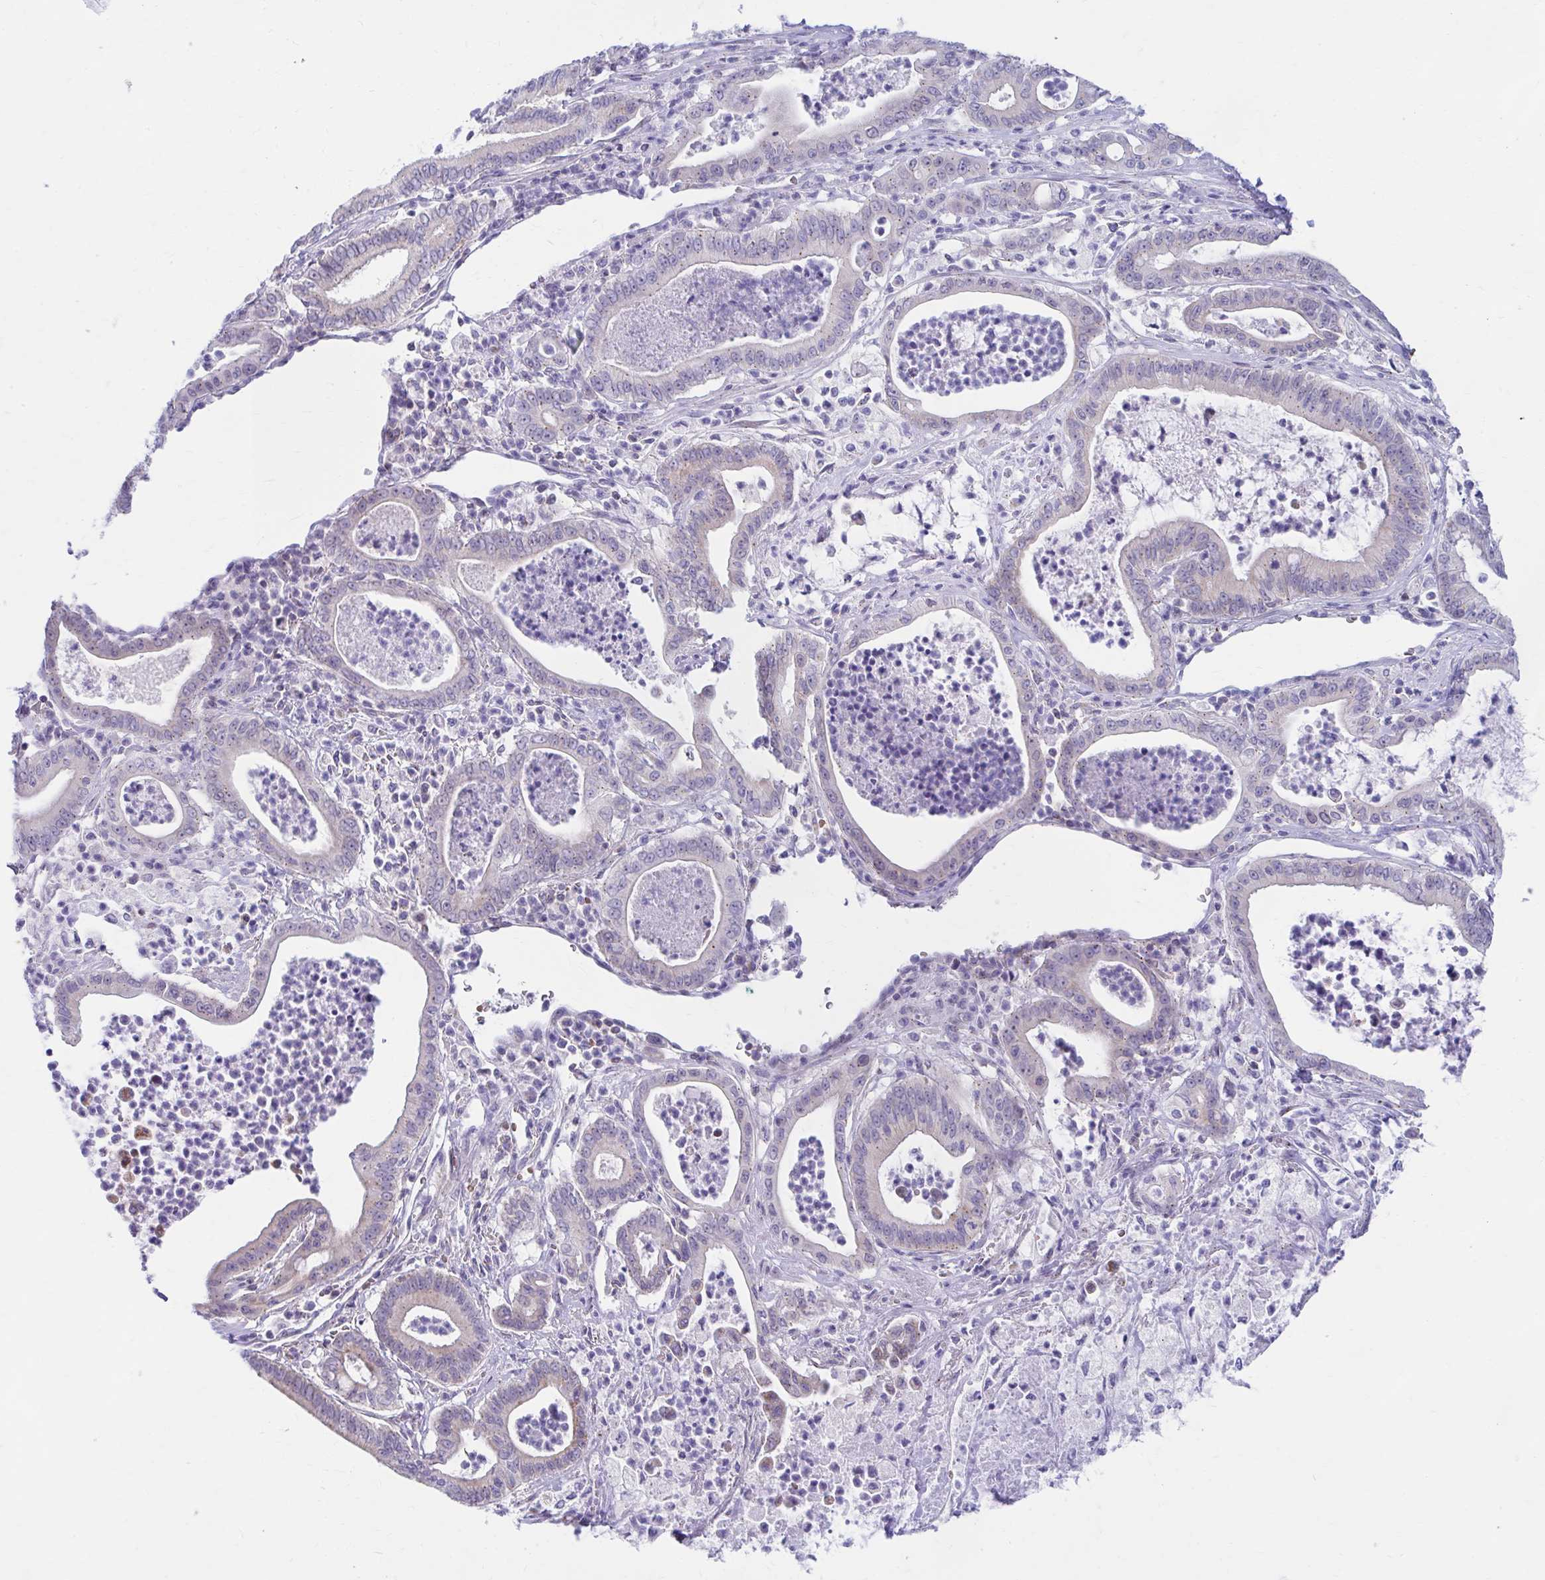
{"staining": {"intensity": "weak", "quantity": "<25%", "location": "cytoplasmic/membranous,nuclear"}, "tissue": "pancreatic cancer", "cell_type": "Tumor cells", "image_type": "cancer", "snomed": [{"axis": "morphology", "description": "Adenocarcinoma, NOS"}, {"axis": "topography", "description": "Pancreas"}], "caption": "An immunohistochemistry photomicrograph of adenocarcinoma (pancreatic) is shown. There is no staining in tumor cells of adenocarcinoma (pancreatic).", "gene": "RADIL", "patient": {"sex": "male", "age": 71}}